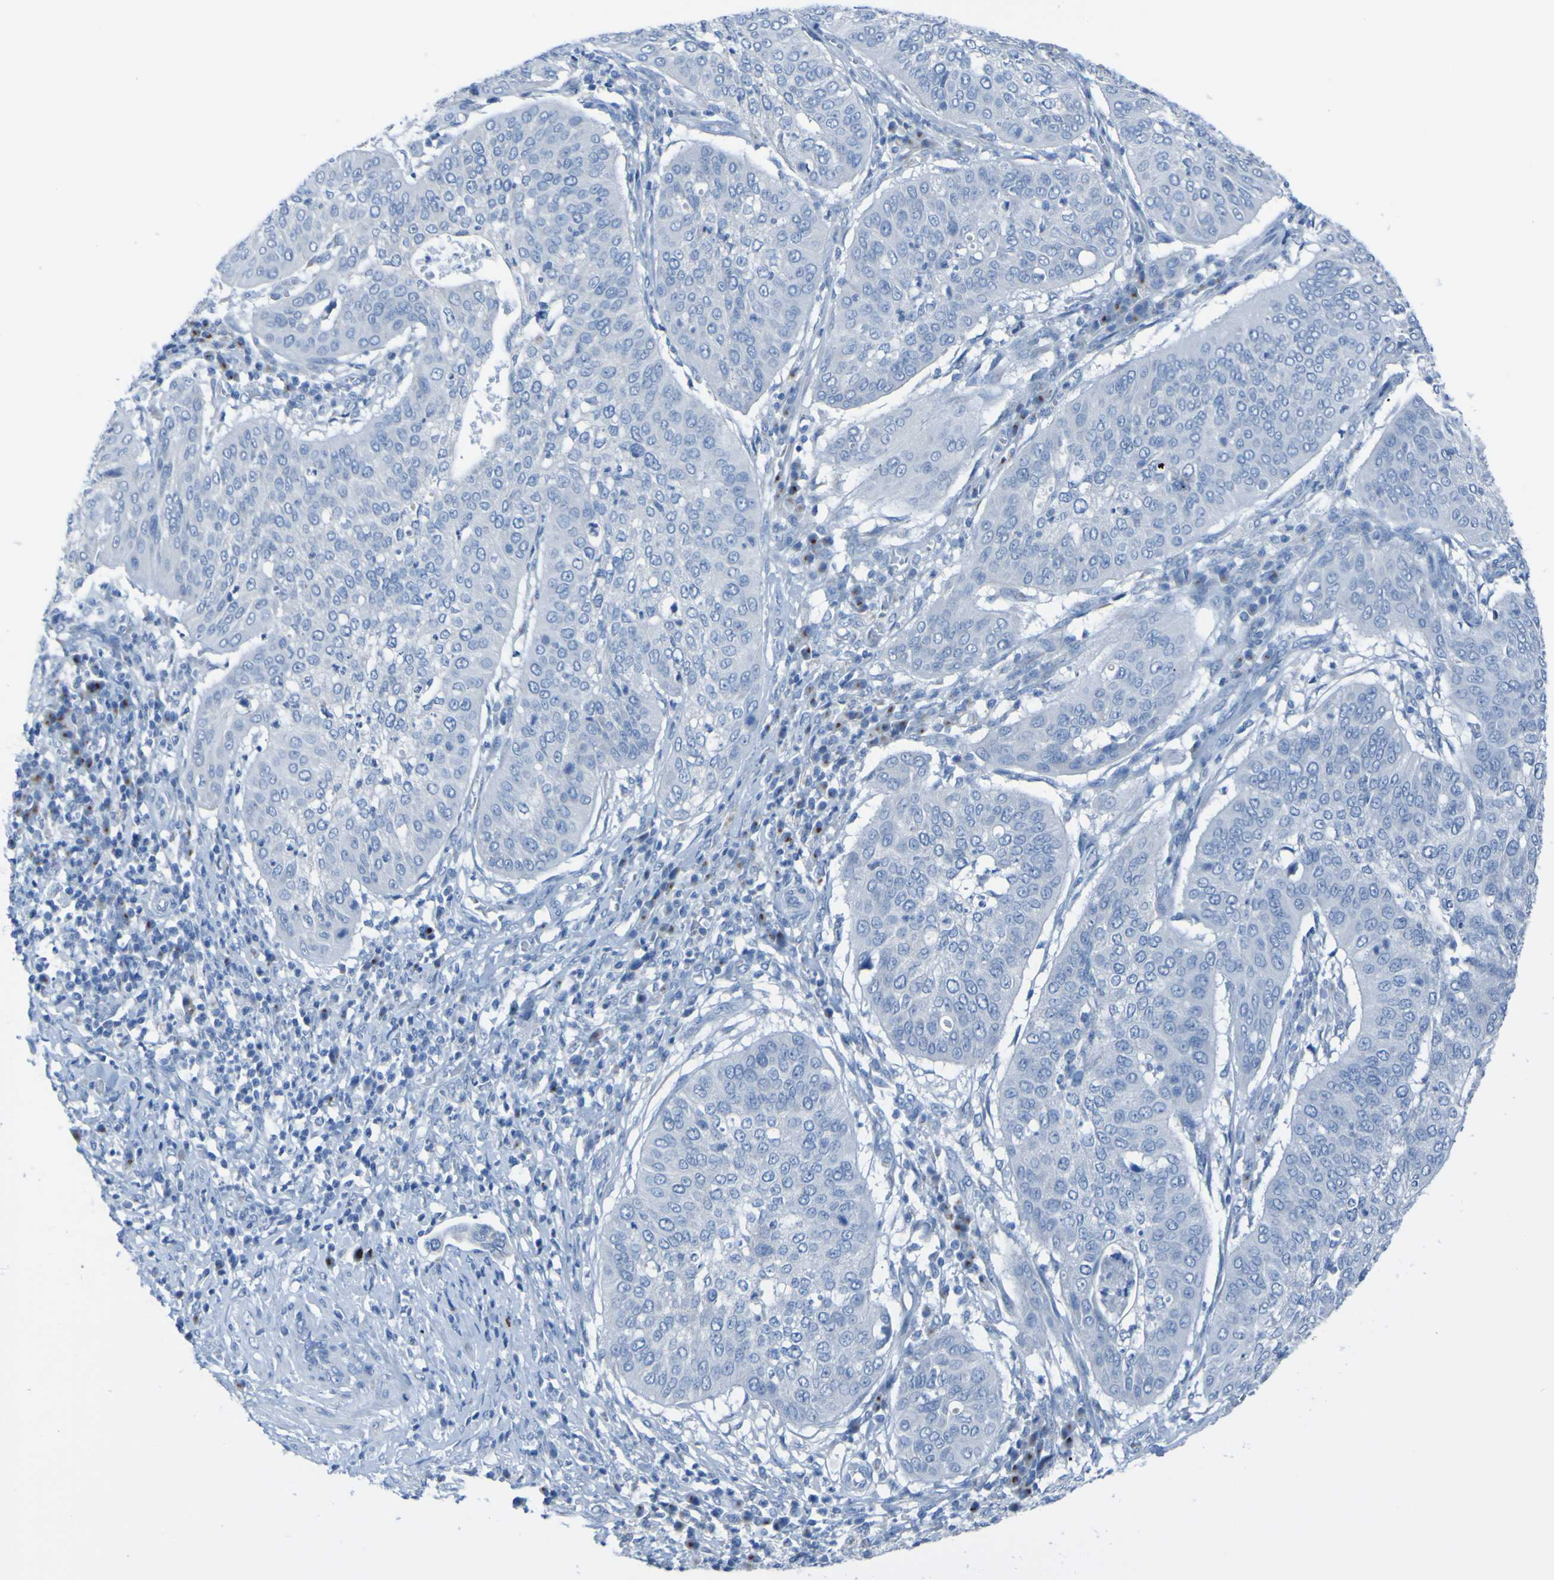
{"staining": {"intensity": "negative", "quantity": "none", "location": "none"}, "tissue": "cervical cancer", "cell_type": "Tumor cells", "image_type": "cancer", "snomed": [{"axis": "morphology", "description": "Normal tissue, NOS"}, {"axis": "morphology", "description": "Squamous cell carcinoma, NOS"}, {"axis": "topography", "description": "Cervix"}], "caption": "Tumor cells show no significant protein staining in squamous cell carcinoma (cervical).", "gene": "ACMSD", "patient": {"sex": "female", "age": 39}}